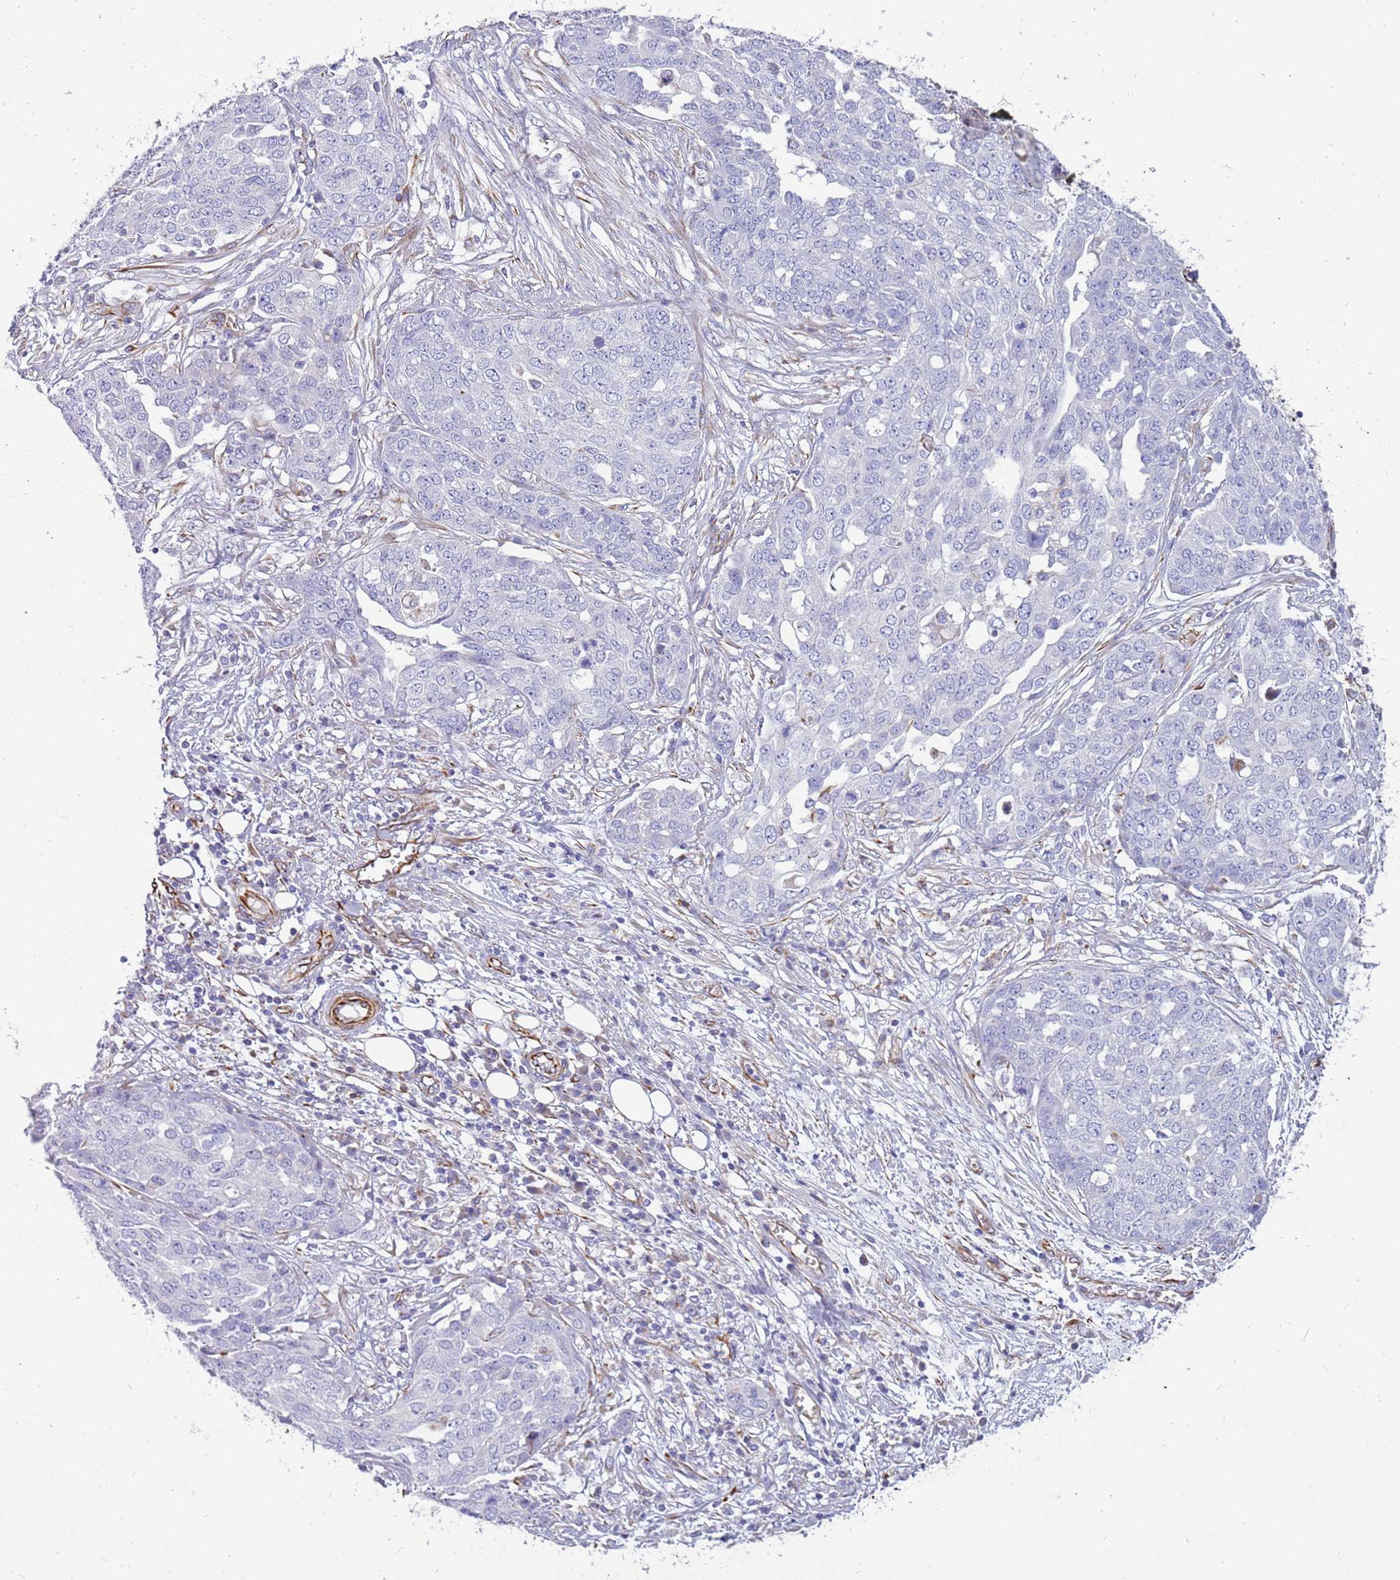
{"staining": {"intensity": "negative", "quantity": "none", "location": "none"}, "tissue": "ovarian cancer", "cell_type": "Tumor cells", "image_type": "cancer", "snomed": [{"axis": "morphology", "description": "Cystadenocarcinoma, serous, NOS"}, {"axis": "topography", "description": "Soft tissue"}, {"axis": "topography", "description": "Ovary"}], "caption": "High power microscopy micrograph of an immunohistochemistry (IHC) histopathology image of ovarian serous cystadenocarcinoma, revealing no significant positivity in tumor cells.", "gene": "ZDHHC1", "patient": {"sex": "female", "age": 57}}